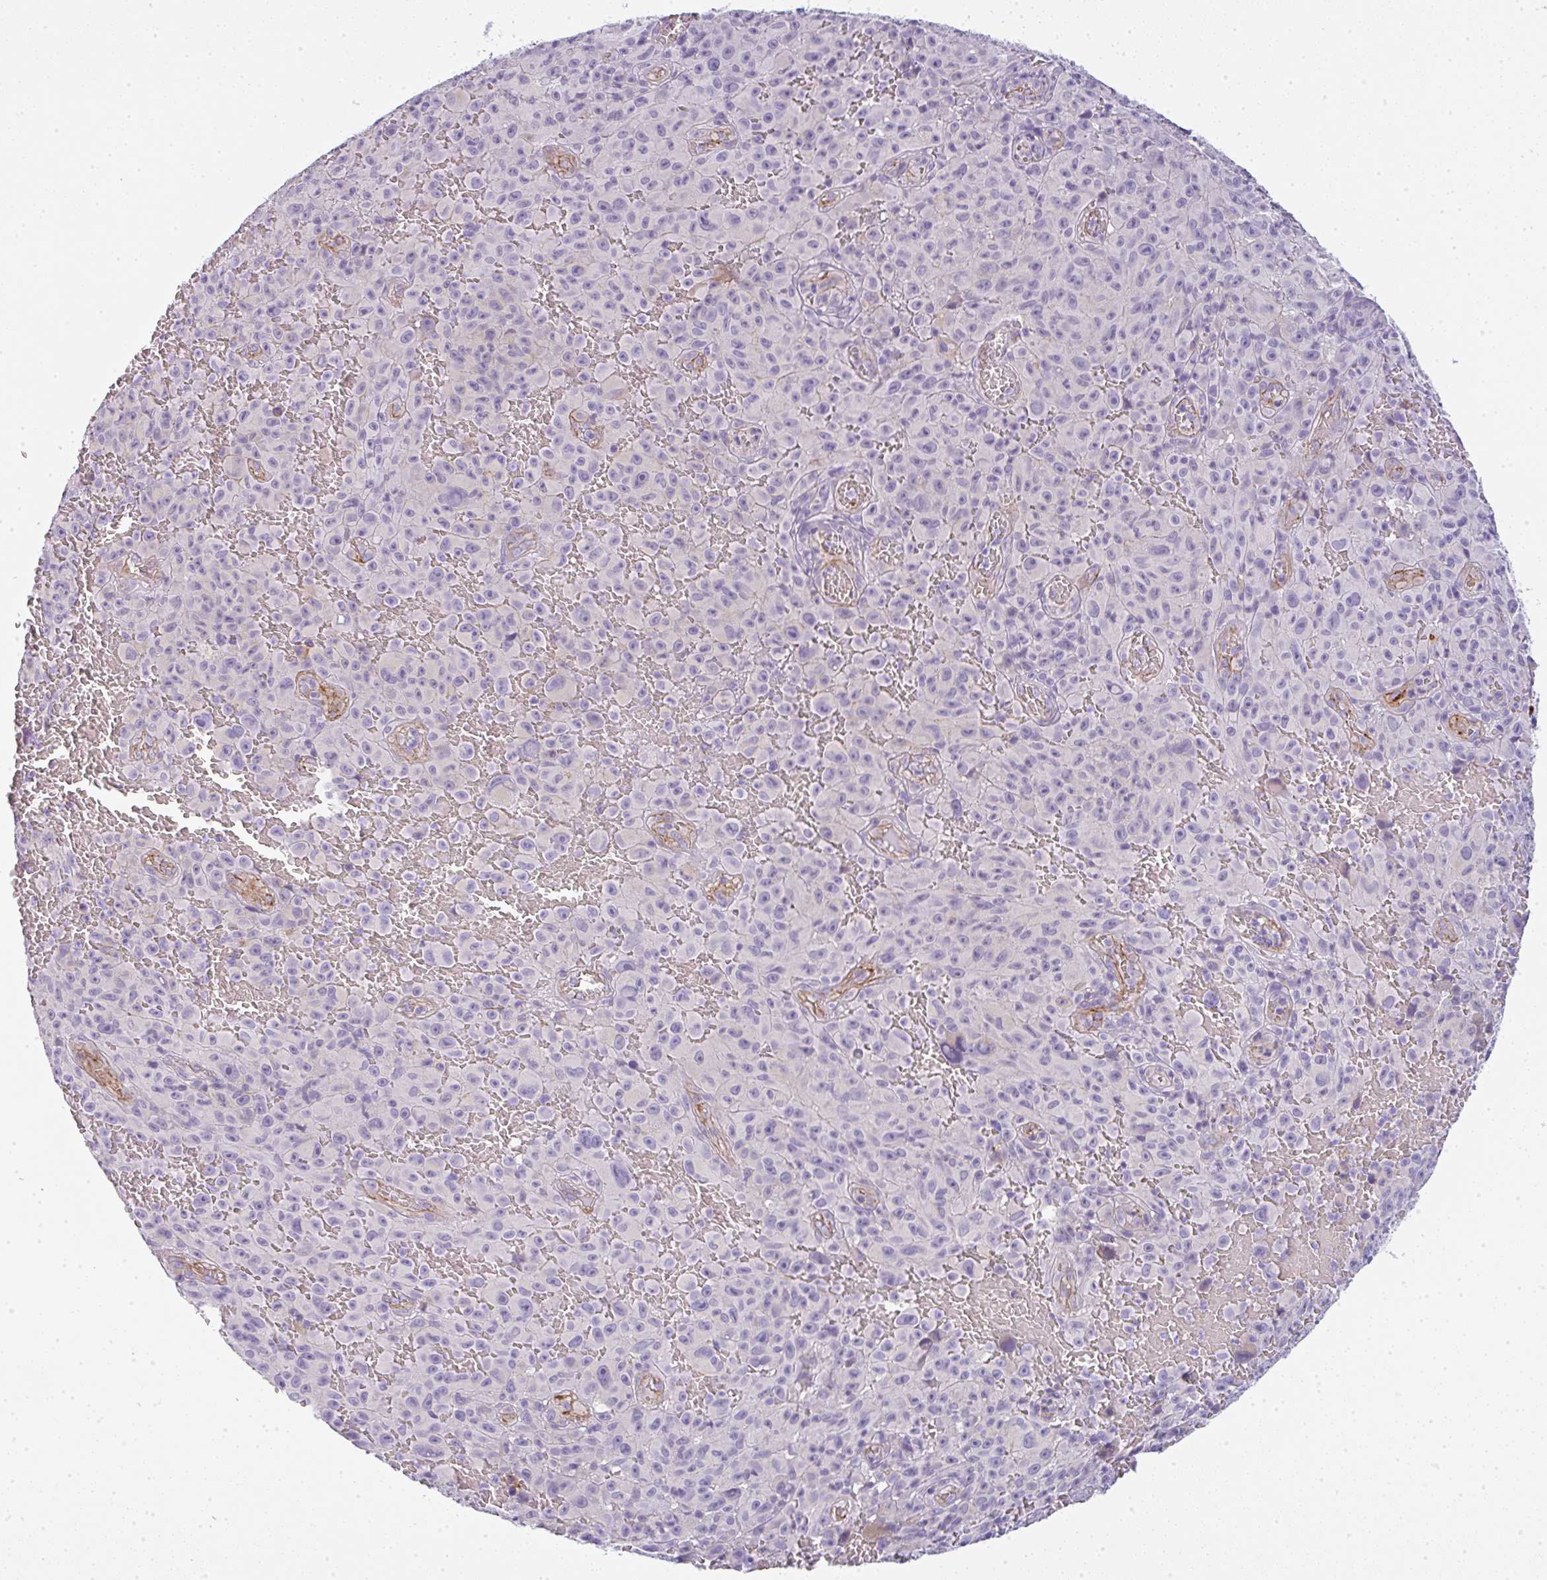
{"staining": {"intensity": "negative", "quantity": "none", "location": "none"}, "tissue": "melanoma", "cell_type": "Tumor cells", "image_type": "cancer", "snomed": [{"axis": "morphology", "description": "Malignant melanoma, NOS"}, {"axis": "topography", "description": "Skin"}], "caption": "Immunohistochemistry (IHC) photomicrograph of neoplastic tissue: malignant melanoma stained with DAB shows no significant protein staining in tumor cells.", "gene": "LPAR4", "patient": {"sex": "female", "age": 82}}